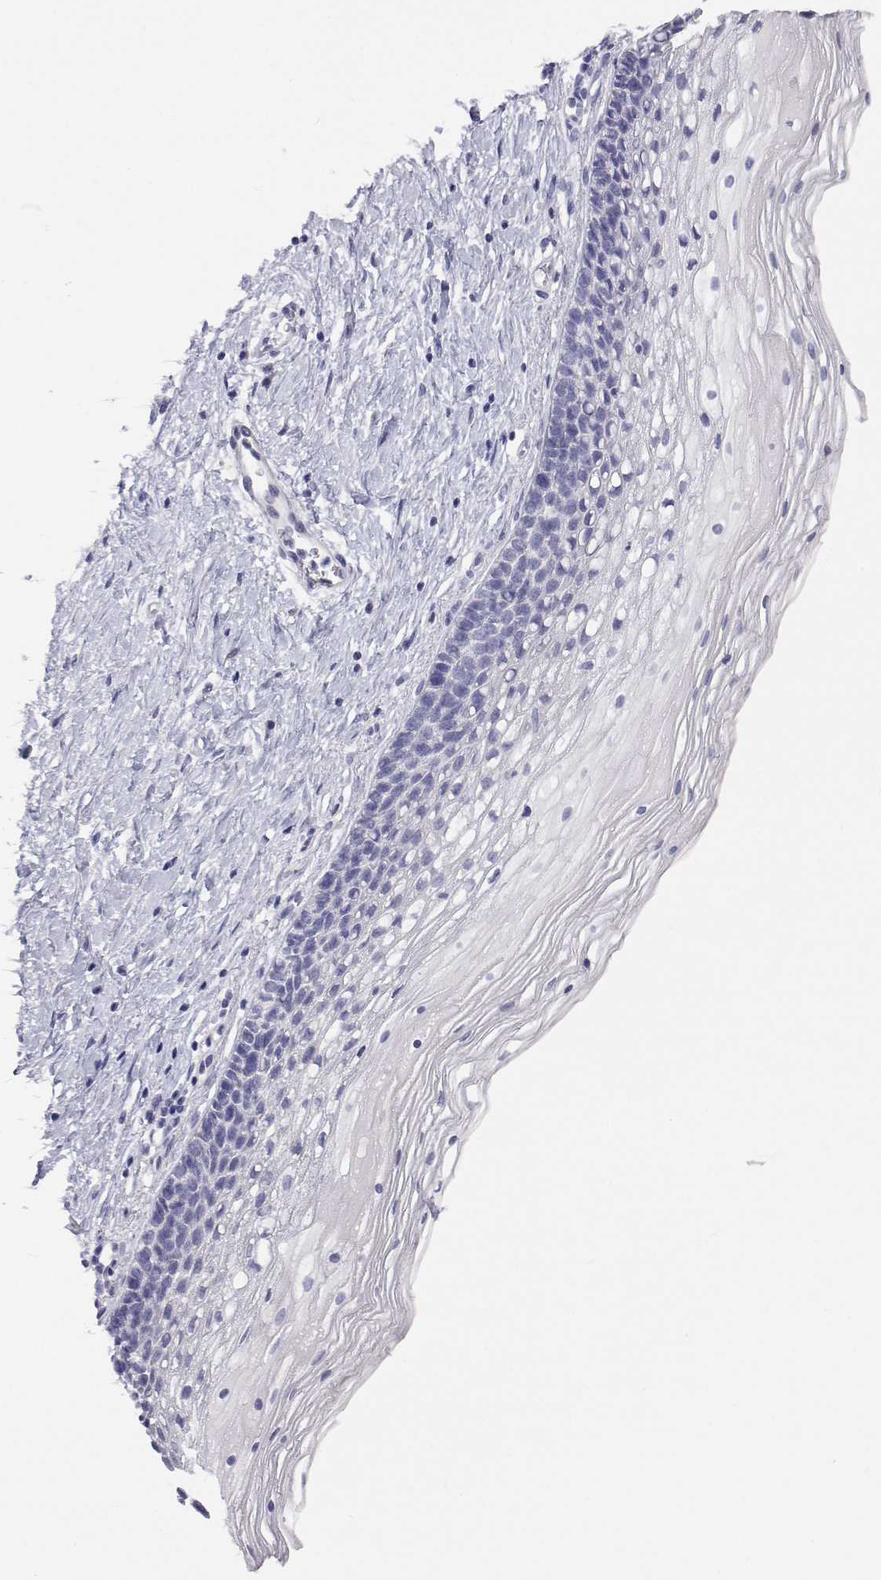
{"staining": {"intensity": "negative", "quantity": "none", "location": "none"}, "tissue": "cervix", "cell_type": "Glandular cells", "image_type": "normal", "snomed": [{"axis": "morphology", "description": "Normal tissue, NOS"}, {"axis": "topography", "description": "Cervix"}], "caption": "There is no significant positivity in glandular cells of cervix. The staining is performed using DAB brown chromogen with nuclei counter-stained in using hematoxylin.", "gene": "ANKRD65", "patient": {"sex": "female", "age": 34}}